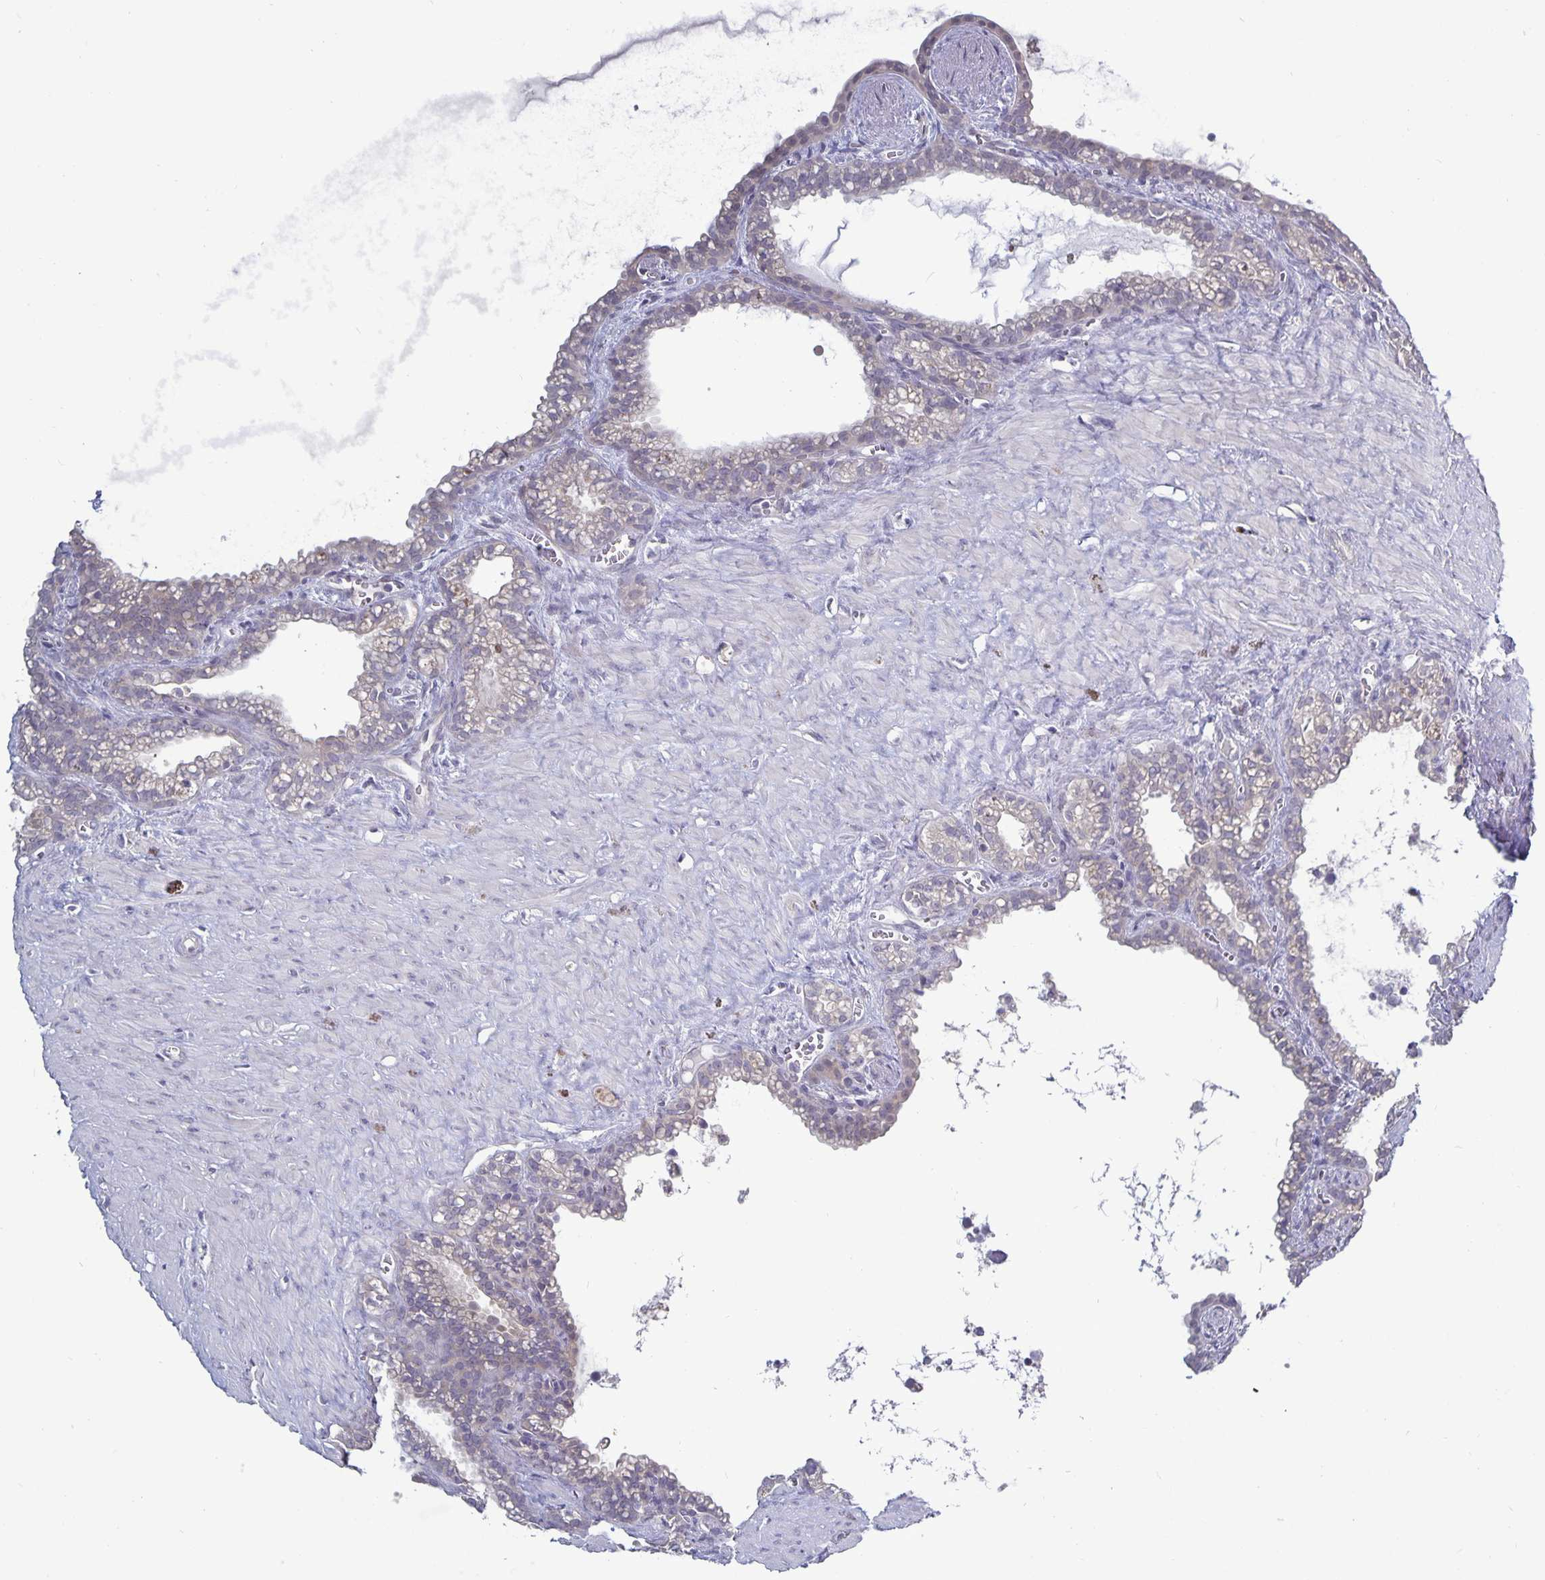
{"staining": {"intensity": "negative", "quantity": "none", "location": "none"}, "tissue": "seminal vesicle", "cell_type": "Glandular cells", "image_type": "normal", "snomed": [{"axis": "morphology", "description": "Normal tissue, NOS"}, {"axis": "topography", "description": "Seminal veicle"}], "caption": "Immunohistochemistry (IHC) histopathology image of benign seminal vesicle: seminal vesicle stained with DAB (3,3'-diaminobenzidine) displays no significant protein staining in glandular cells.", "gene": "PLCB3", "patient": {"sex": "male", "age": 76}}